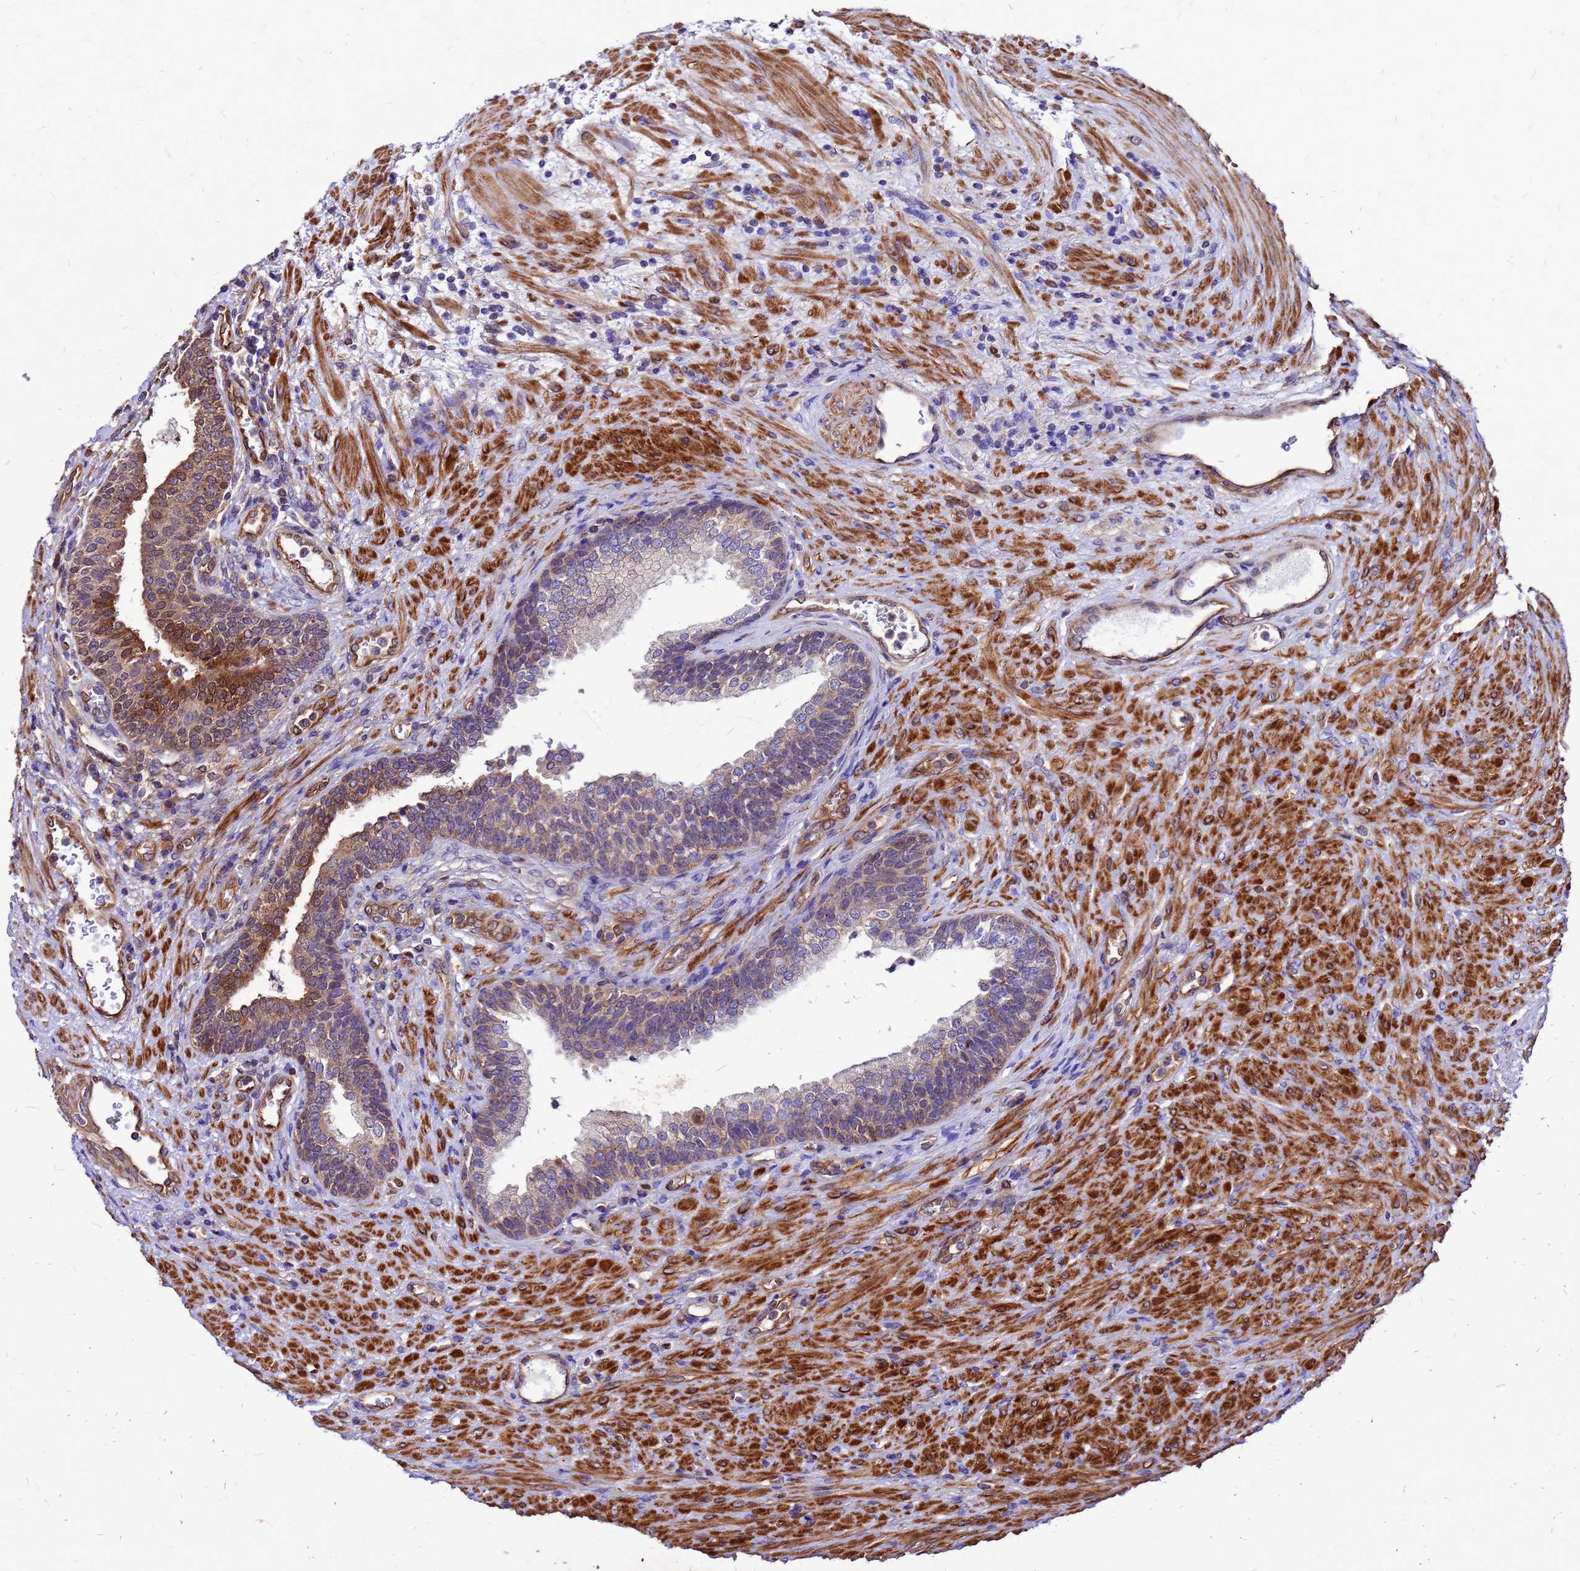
{"staining": {"intensity": "moderate", "quantity": "25%-75%", "location": "cytoplasmic/membranous"}, "tissue": "prostate", "cell_type": "Glandular cells", "image_type": "normal", "snomed": [{"axis": "morphology", "description": "Normal tissue, NOS"}, {"axis": "topography", "description": "Prostate"}], "caption": "Prostate was stained to show a protein in brown. There is medium levels of moderate cytoplasmic/membranous positivity in approximately 25%-75% of glandular cells. The staining was performed using DAB (3,3'-diaminobenzidine), with brown indicating positive protein expression. Nuclei are stained blue with hematoxylin.", "gene": "DUSP23", "patient": {"sex": "male", "age": 76}}